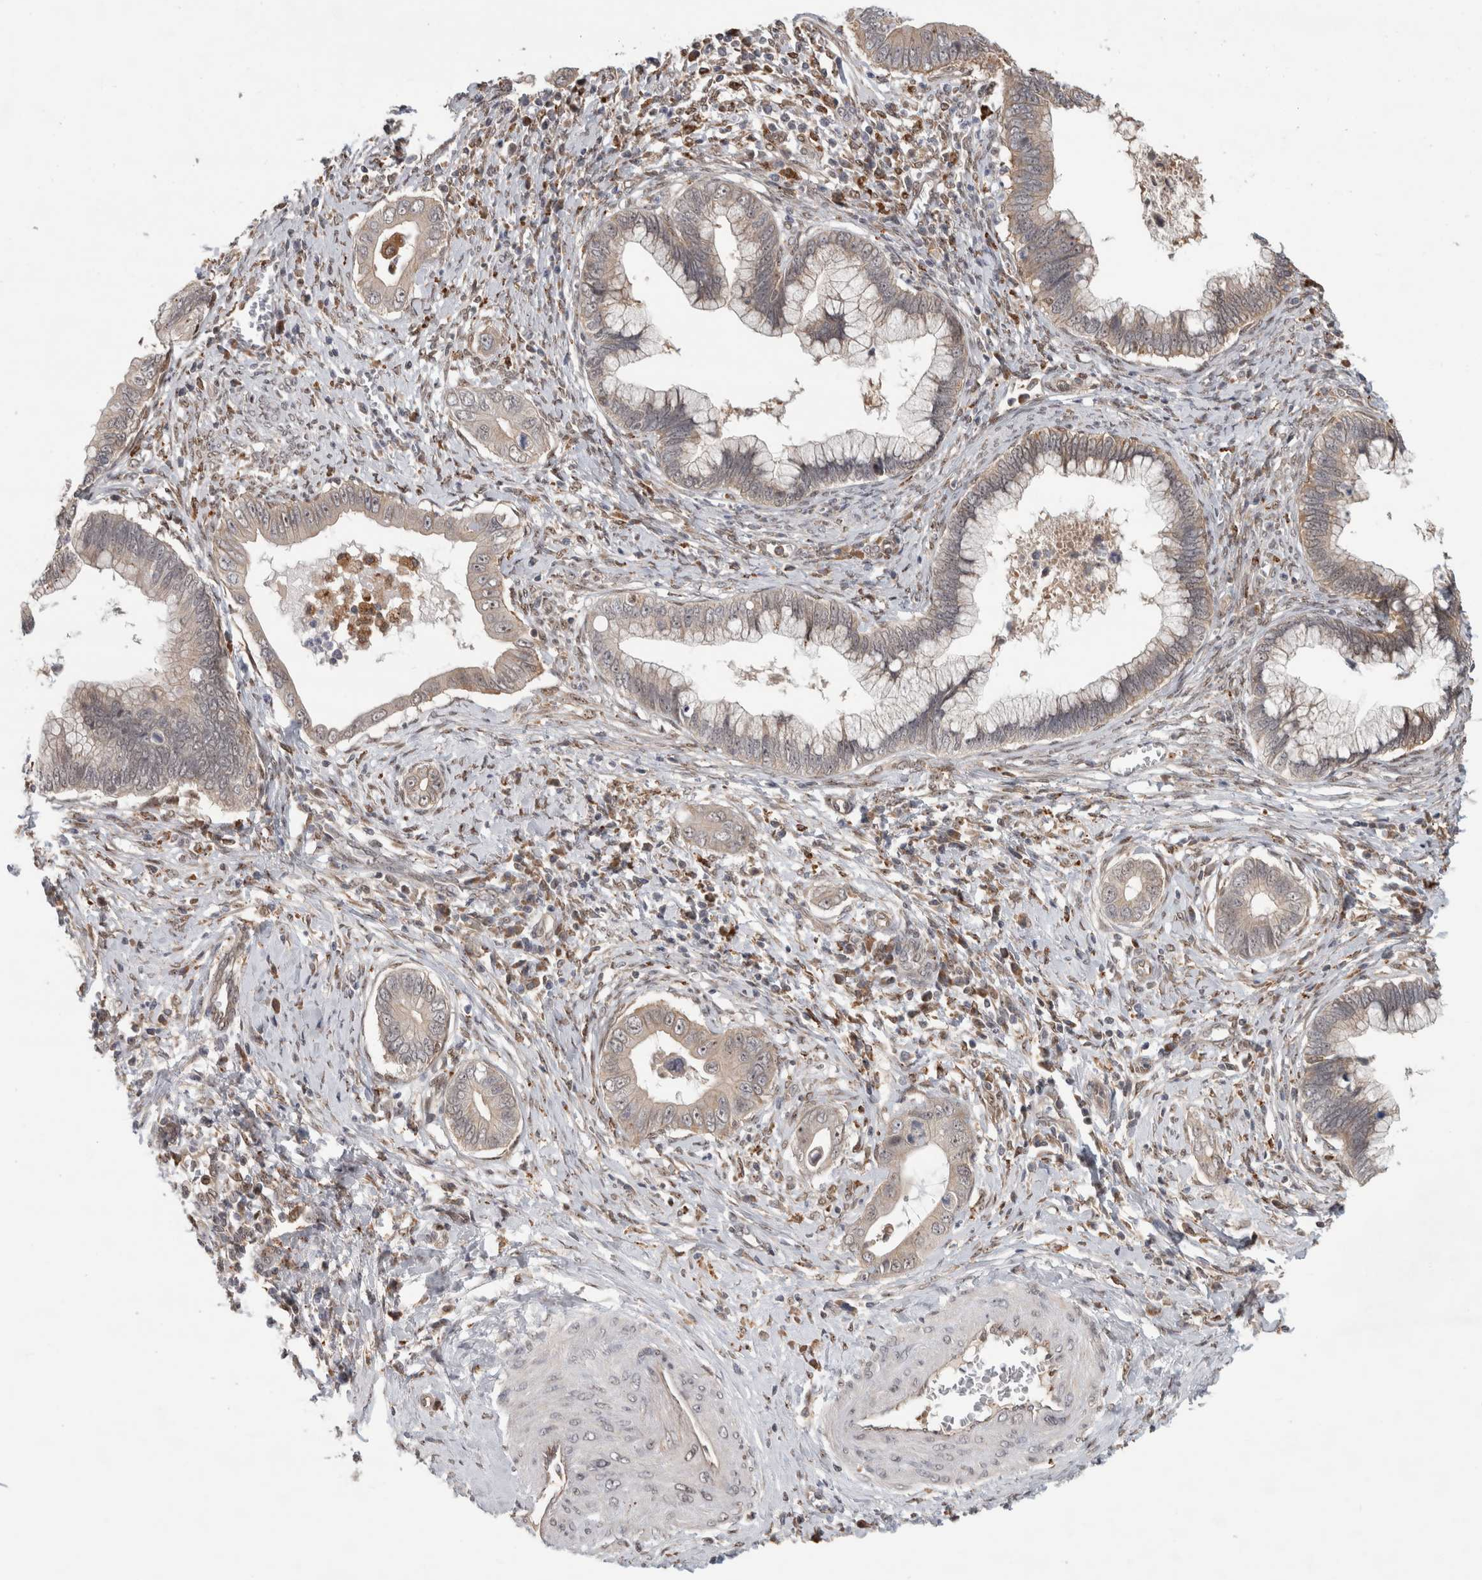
{"staining": {"intensity": "weak", "quantity": ">75%", "location": "cytoplasmic/membranous"}, "tissue": "cervical cancer", "cell_type": "Tumor cells", "image_type": "cancer", "snomed": [{"axis": "morphology", "description": "Adenocarcinoma, NOS"}, {"axis": "topography", "description": "Cervix"}], "caption": "IHC of cervical adenocarcinoma displays low levels of weak cytoplasmic/membranous expression in about >75% of tumor cells. (brown staining indicates protein expression, while blue staining denotes nuclei).", "gene": "NAB2", "patient": {"sex": "female", "age": 44}}